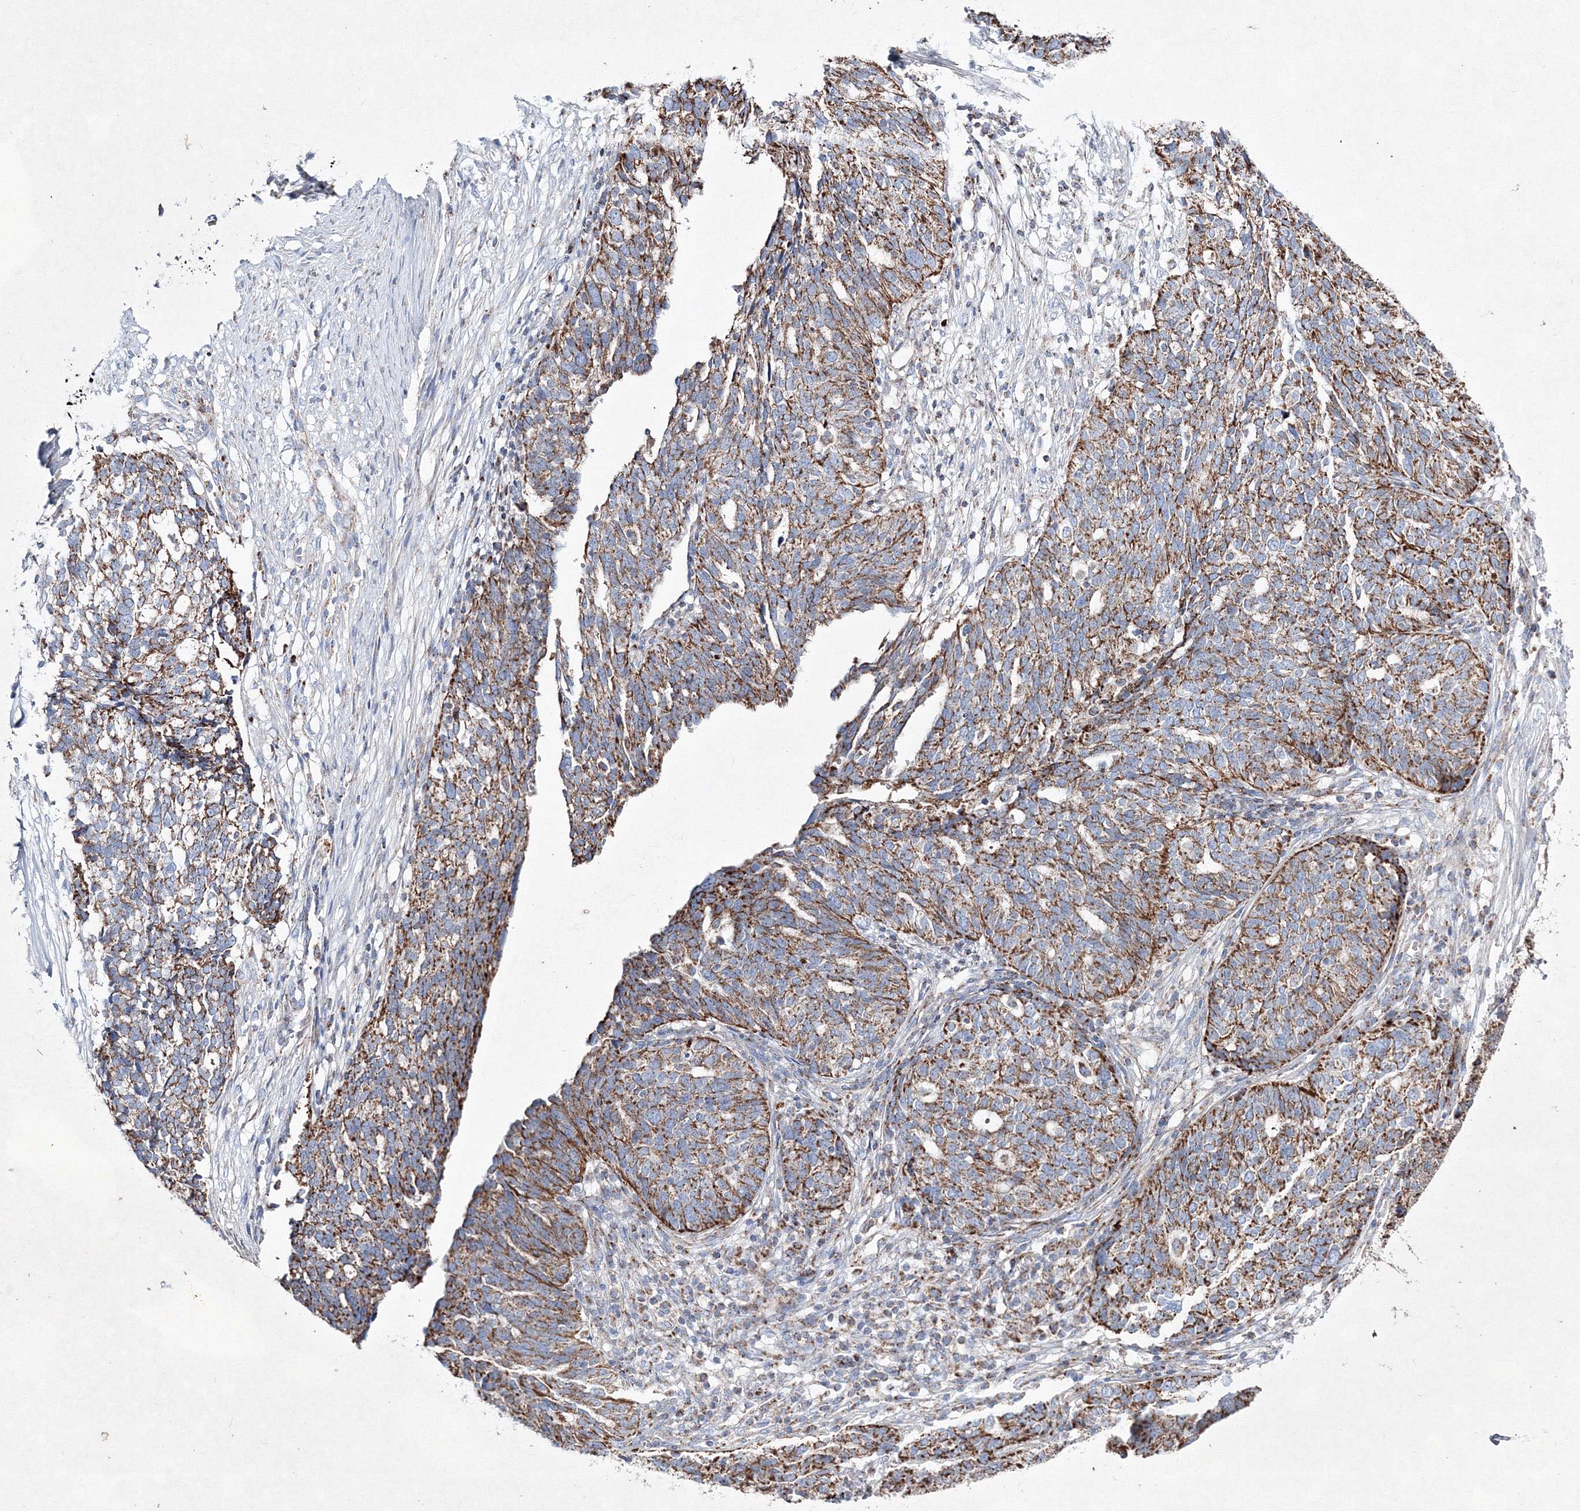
{"staining": {"intensity": "moderate", "quantity": ">75%", "location": "cytoplasmic/membranous"}, "tissue": "ovarian cancer", "cell_type": "Tumor cells", "image_type": "cancer", "snomed": [{"axis": "morphology", "description": "Cystadenocarcinoma, serous, NOS"}, {"axis": "topography", "description": "Ovary"}], "caption": "Immunohistochemistry (IHC) histopathology image of neoplastic tissue: serous cystadenocarcinoma (ovarian) stained using immunohistochemistry (IHC) displays medium levels of moderate protein expression localized specifically in the cytoplasmic/membranous of tumor cells, appearing as a cytoplasmic/membranous brown color.", "gene": "IGSF9", "patient": {"sex": "female", "age": 59}}